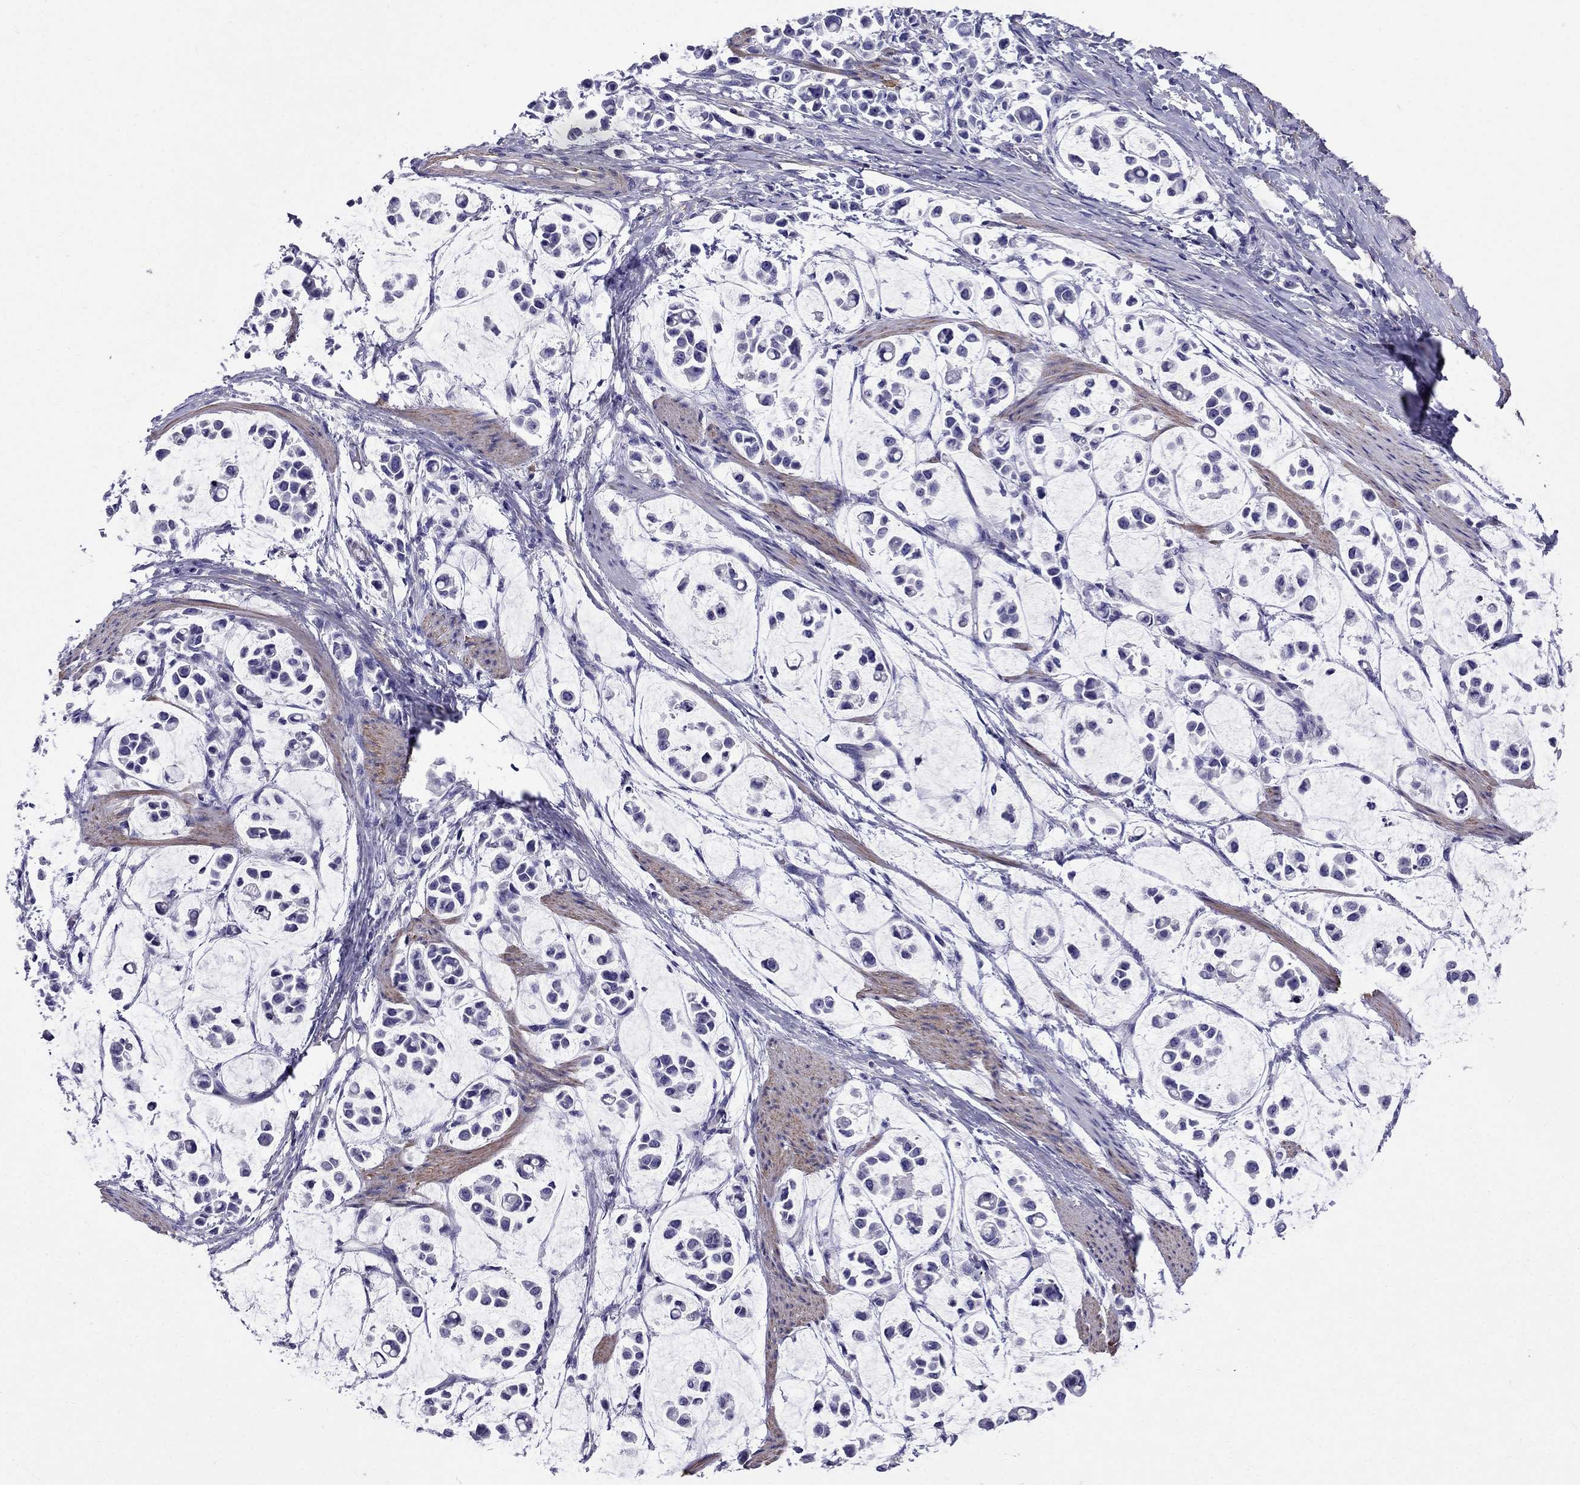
{"staining": {"intensity": "negative", "quantity": "none", "location": "none"}, "tissue": "stomach cancer", "cell_type": "Tumor cells", "image_type": "cancer", "snomed": [{"axis": "morphology", "description": "Adenocarcinoma, NOS"}, {"axis": "topography", "description": "Stomach"}], "caption": "Tumor cells show no significant positivity in stomach adenocarcinoma.", "gene": "GPR50", "patient": {"sex": "male", "age": 82}}